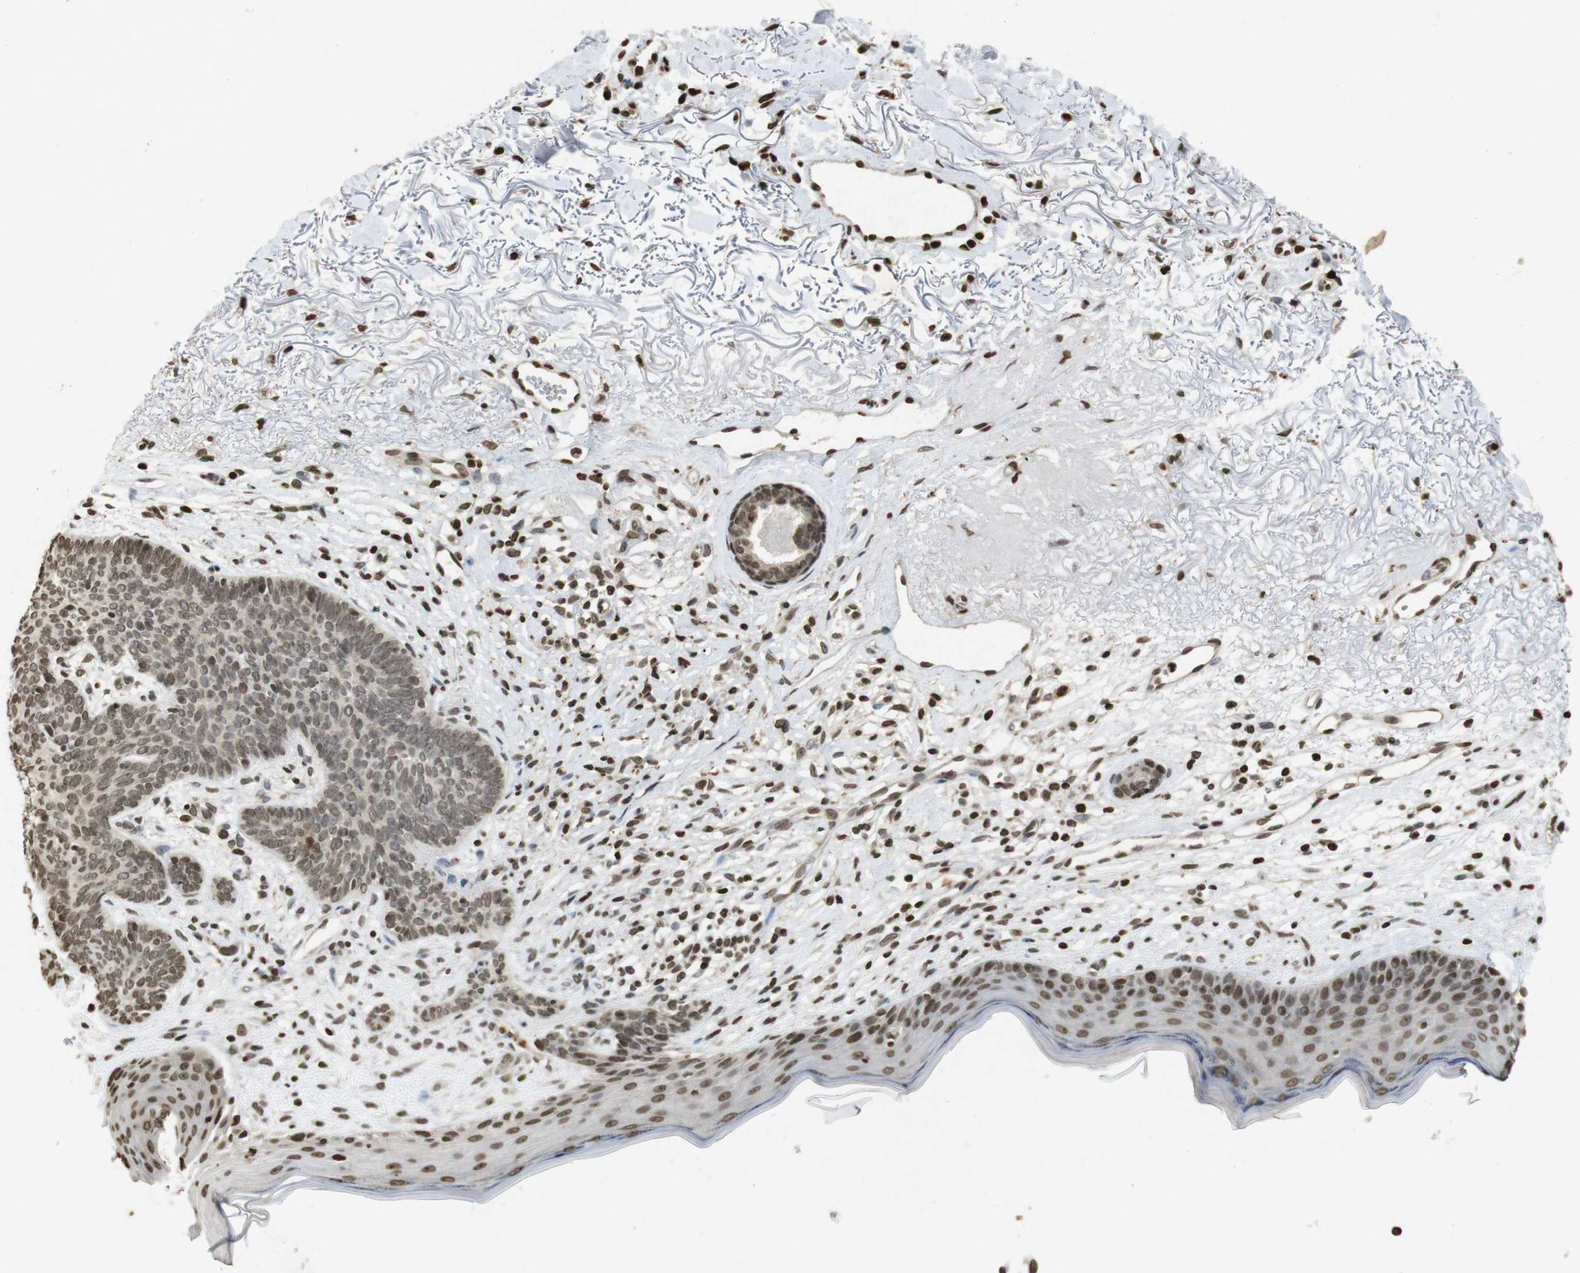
{"staining": {"intensity": "moderate", "quantity": ">75%", "location": "nuclear"}, "tissue": "skin cancer", "cell_type": "Tumor cells", "image_type": "cancer", "snomed": [{"axis": "morphology", "description": "Normal tissue, NOS"}, {"axis": "morphology", "description": "Basal cell carcinoma"}, {"axis": "topography", "description": "Skin"}], "caption": "This is an image of IHC staining of skin cancer (basal cell carcinoma), which shows moderate expression in the nuclear of tumor cells.", "gene": "FOXA3", "patient": {"sex": "female", "age": 70}}